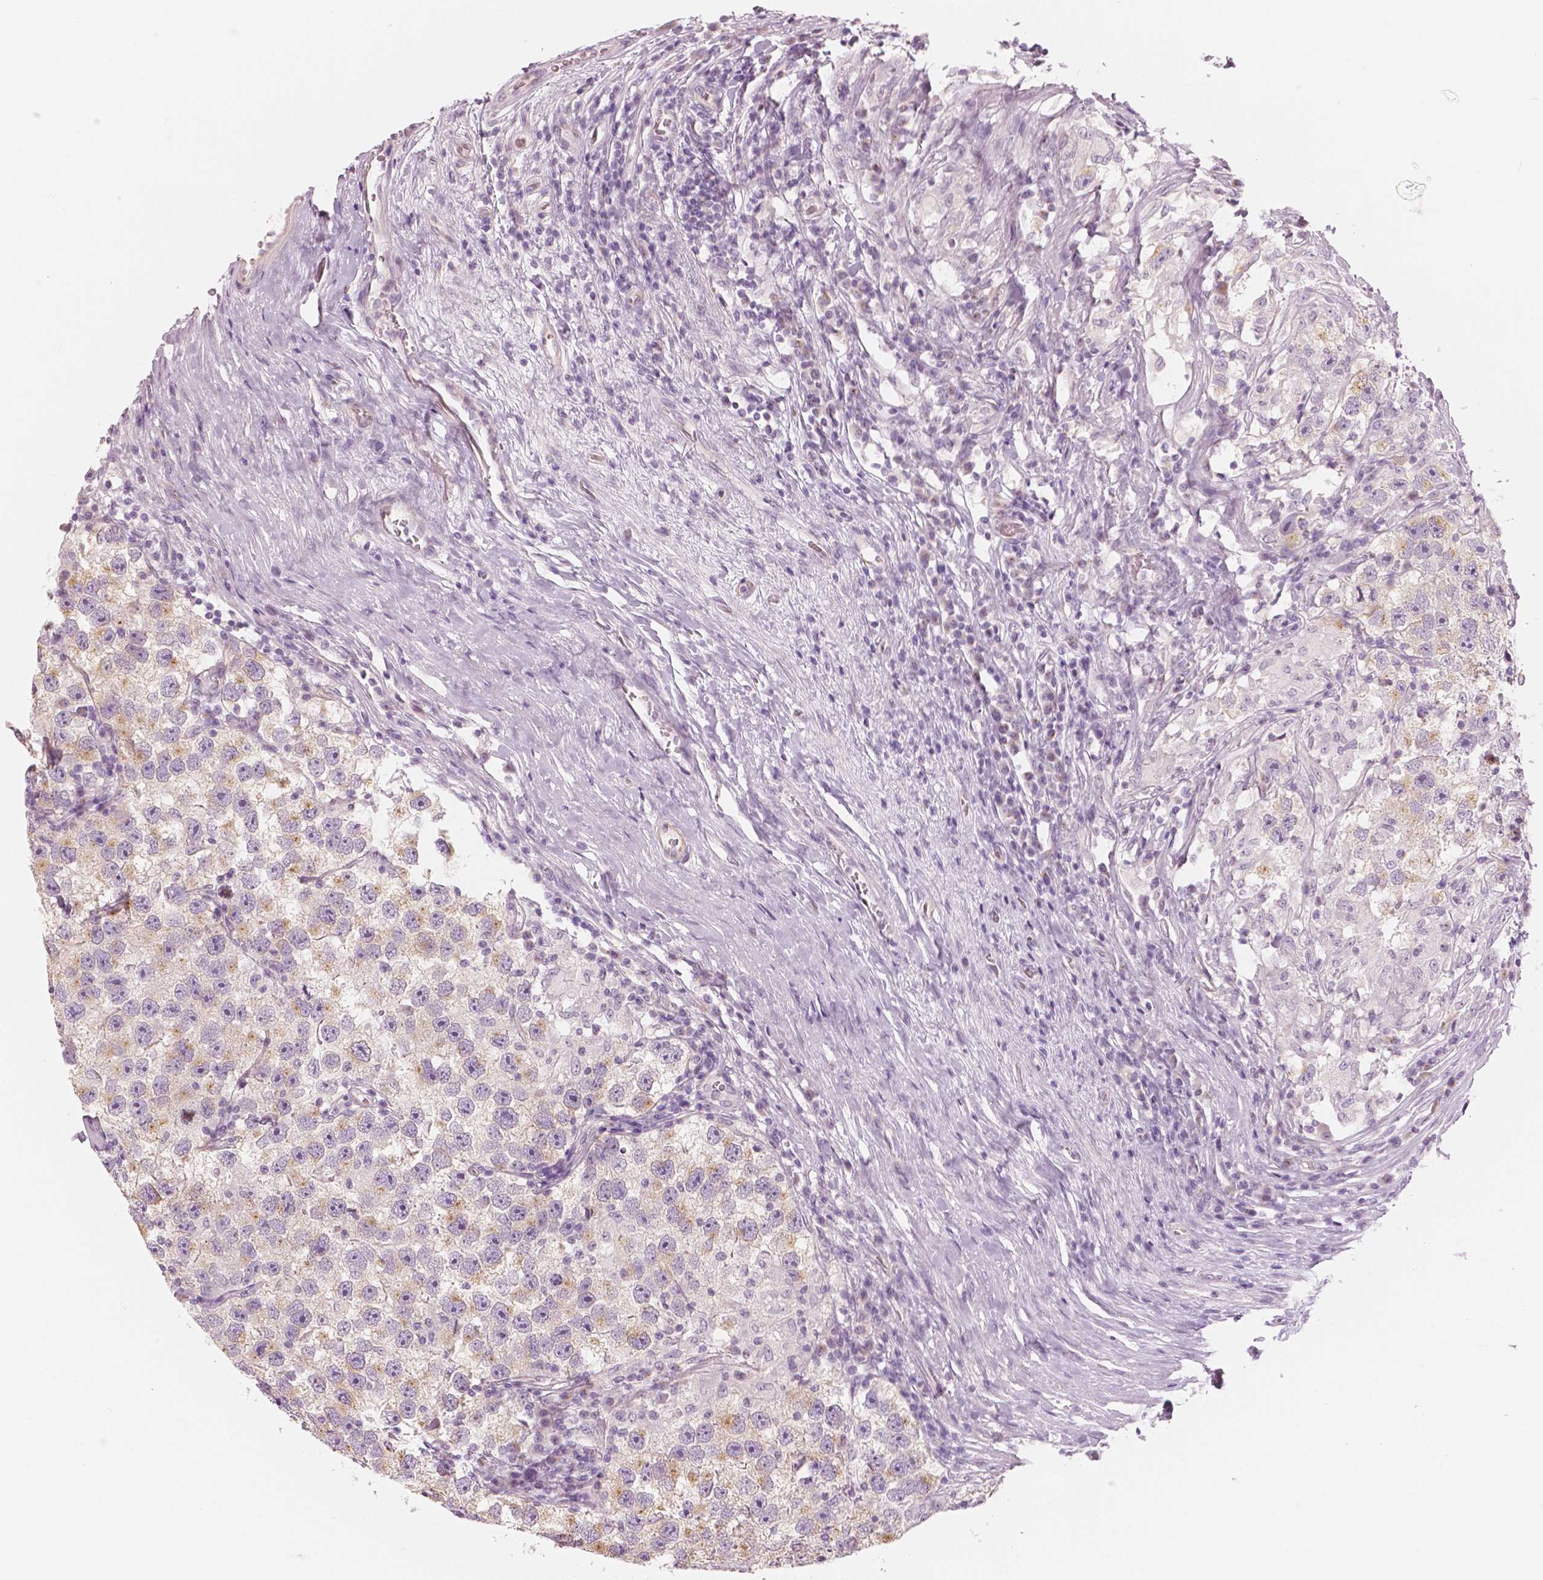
{"staining": {"intensity": "weak", "quantity": "<25%", "location": "cytoplasmic/membranous"}, "tissue": "testis cancer", "cell_type": "Tumor cells", "image_type": "cancer", "snomed": [{"axis": "morphology", "description": "Seminoma, NOS"}, {"axis": "topography", "description": "Testis"}], "caption": "High magnification brightfield microscopy of testis cancer (seminoma) stained with DAB (3,3'-diaminobenzidine) (brown) and counterstained with hematoxylin (blue): tumor cells show no significant expression.", "gene": "SLC24A1", "patient": {"sex": "male", "age": 26}}